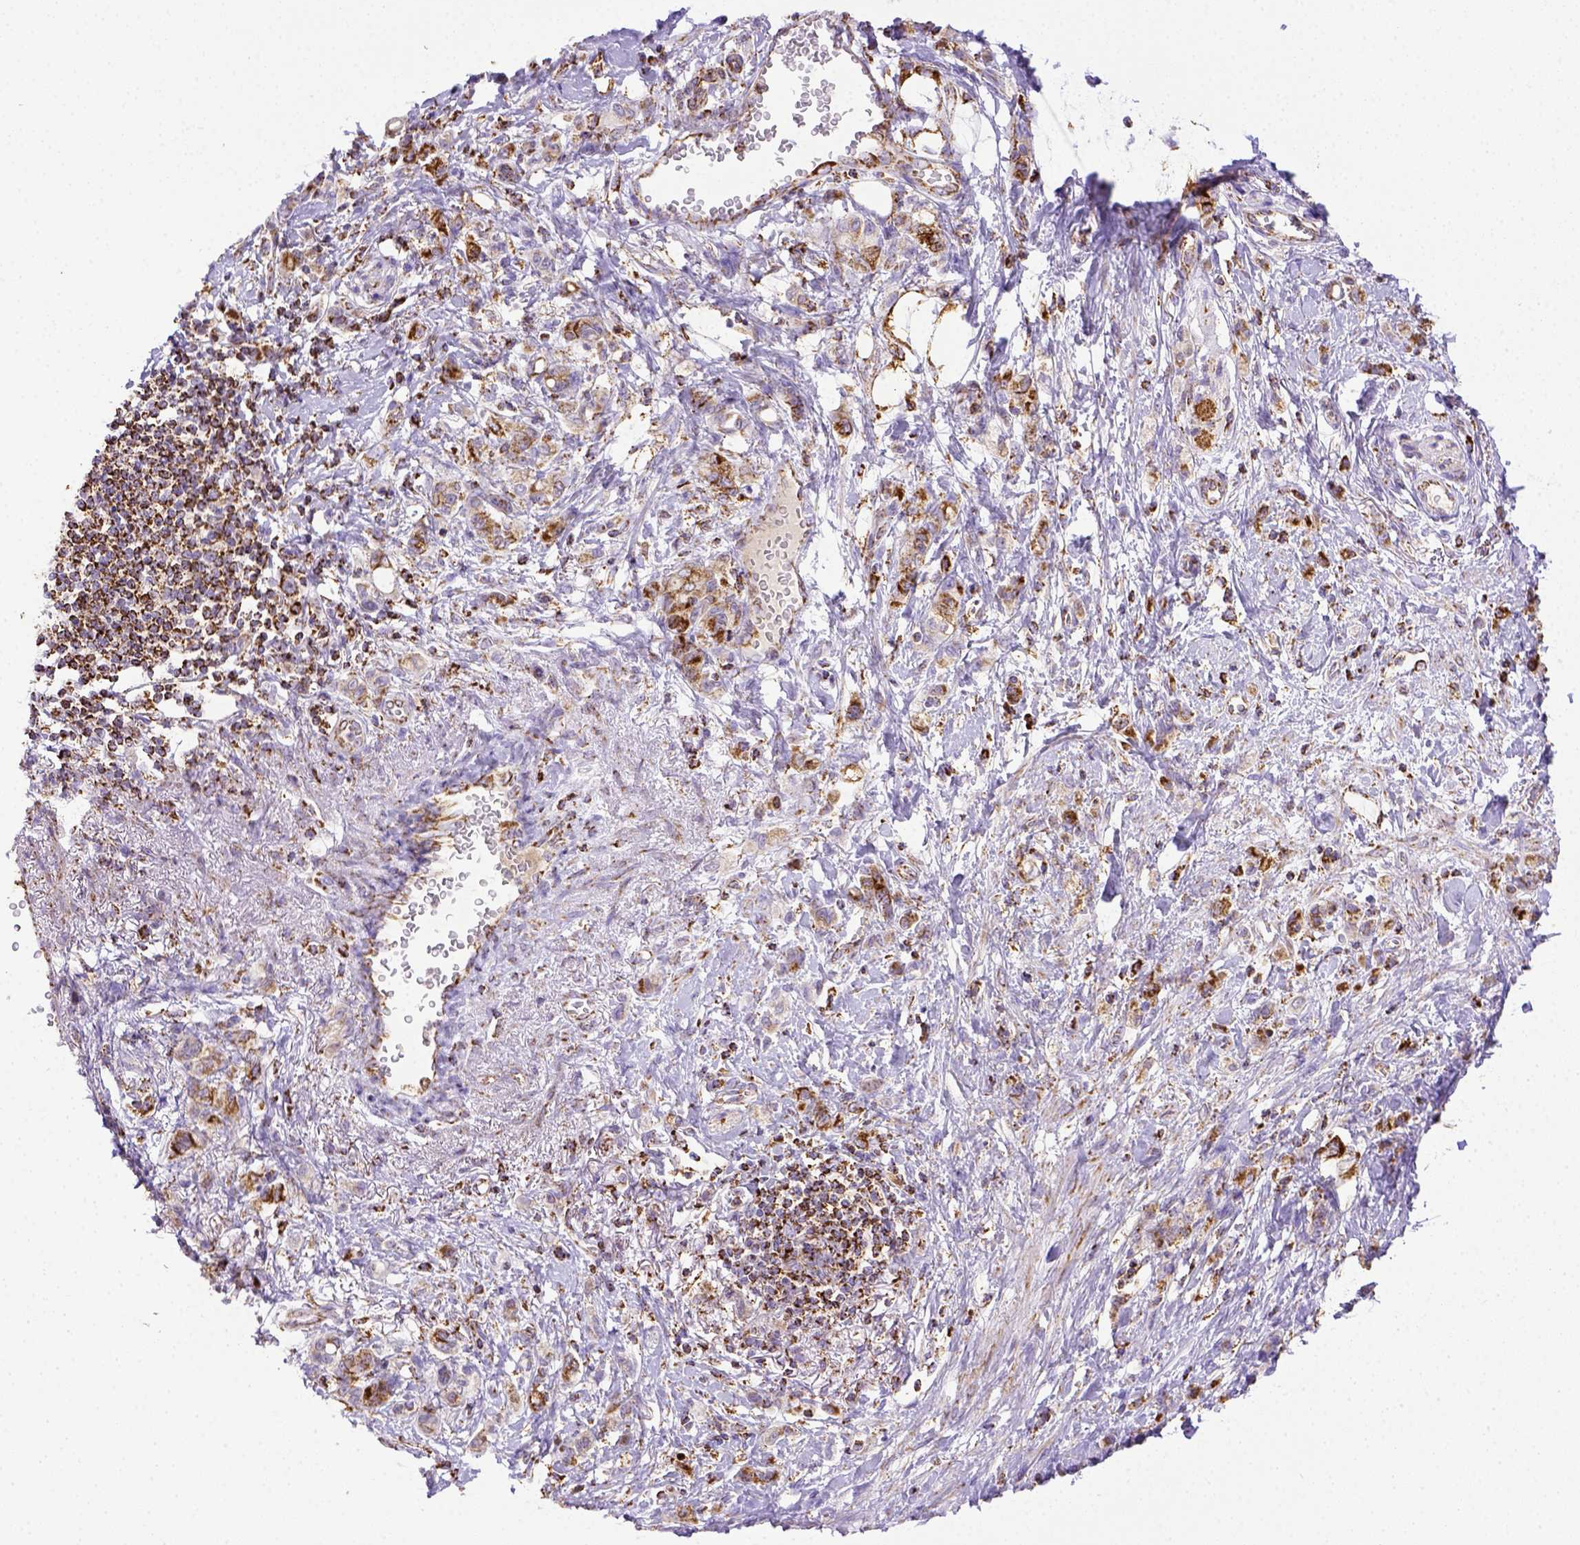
{"staining": {"intensity": "strong", "quantity": ">75%", "location": "cytoplasmic/membranous"}, "tissue": "stomach cancer", "cell_type": "Tumor cells", "image_type": "cancer", "snomed": [{"axis": "morphology", "description": "Adenocarcinoma, NOS"}, {"axis": "topography", "description": "Stomach"}], "caption": "Adenocarcinoma (stomach) stained with a protein marker demonstrates strong staining in tumor cells.", "gene": "MT-CO1", "patient": {"sex": "male", "age": 77}}